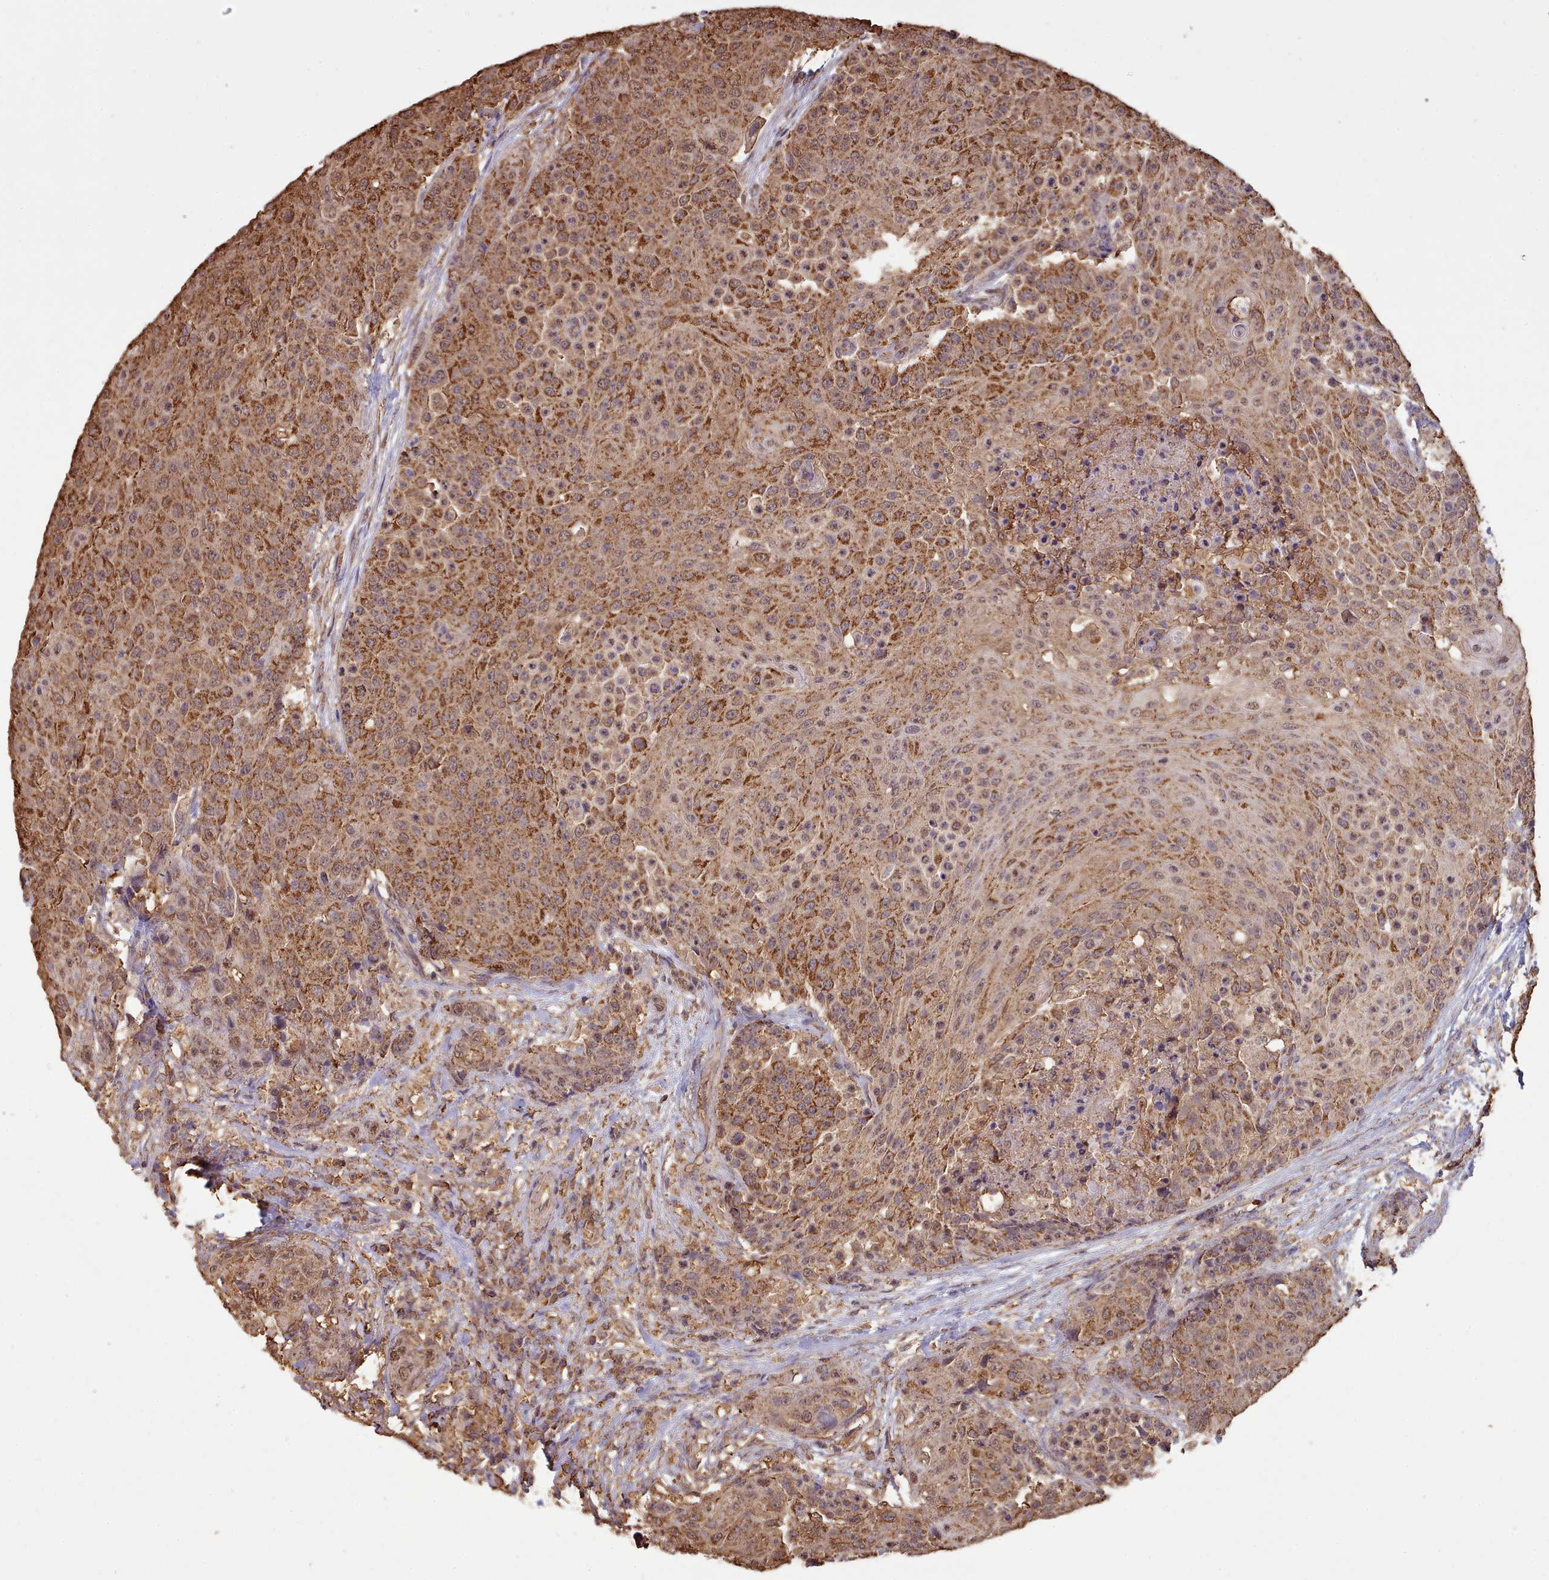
{"staining": {"intensity": "strong", "quantity": "25%-75%", "location": "cytoplasmic/membranous"}, "tissue": "urothelial cancer", "cell_type": "Tumor cells", "image_type": "cancer", "snomed": [{"axis": "morphology", "description": "Urothelial carcinoma, High grade"}, {"axis": "topography", "description": "Urinary bladder"}], "caption": "A high amount of strong cytoplasmic/membranous staining is present in about 25%-75% of tumor cells in high-grade urothelial carcinoma tissue.", "gene": "METRN", "patient": {"sex": "female", "age": 63}}